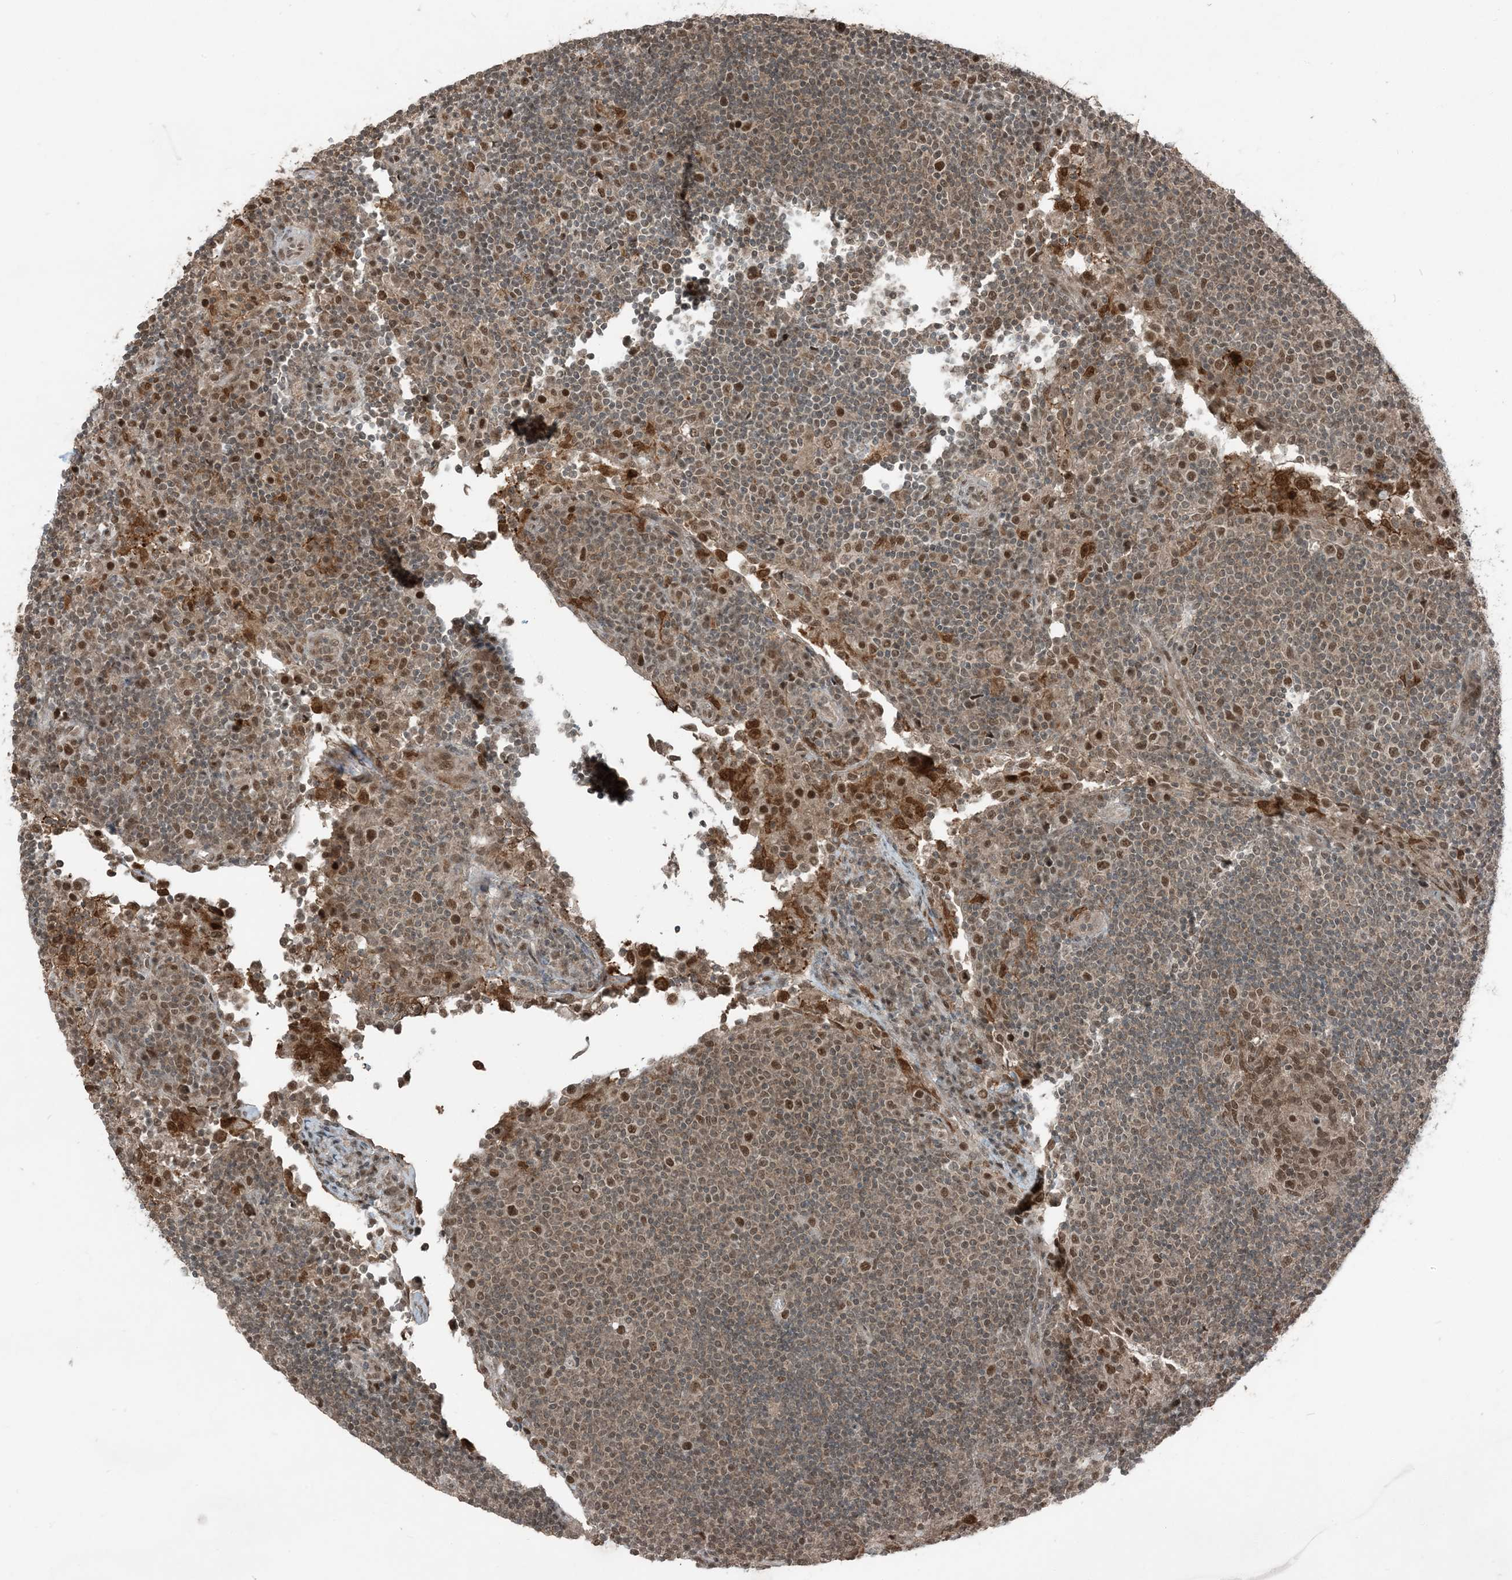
{"staining": {"intensity": "moderate", "quantity": ">75%", "location": "nuclear"}, "tissue": "lymph node", "cell_type": "Germinal center cells", "image_type": "normal", "snomed": [{"axis": "morphology", "description": "Normal tissue, NOS"}, {"axis": "topography", "description": "Lymph node"}], "caption": "Immunohistochemistry (DAB (3,3'-diaminobenzidine)) staining of normal human lymph node displays moderate nuclear protein expression in approximately >75% of germinal center cells. The protein is shown in brown color, while the nuclei are stained blue.", "gene": "TRAPPC12", "patient": {"sex": "female", "age": 53}}